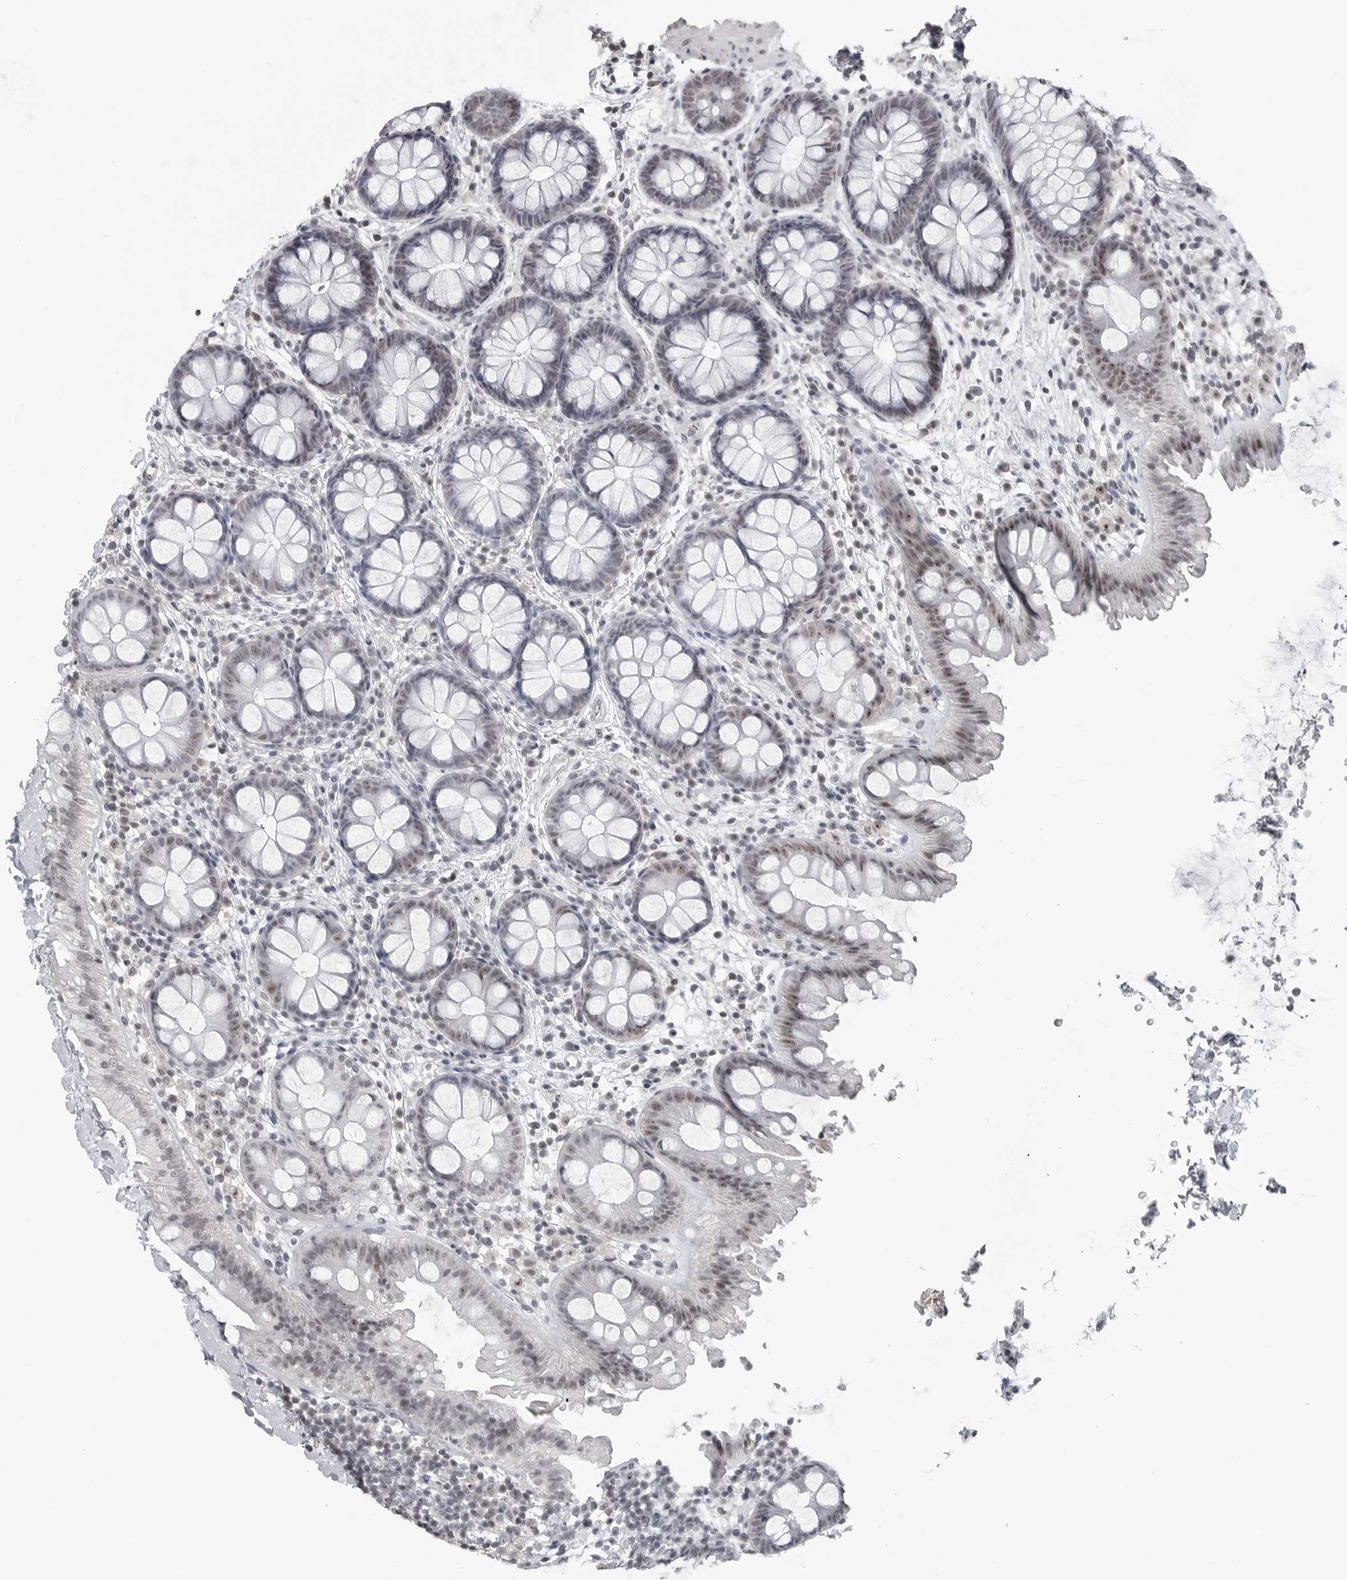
{"staining": {"intensity": "negative", "quantity": "none", "location": "none"}, "tissue": "colon", "cell_type": "Endothelial cells", "image_type": "normal", "snomed": [{"axis": "morphology", "description": "Normal tissue, NOS"}, {"axis": "topography", "description": "Colon"}], "caption": "This is an IHC micrograph of benign human colon. There is no staining in endothelial cells.", "gene": "DDX54", "patient": {"sex": "female", "age": 62}}